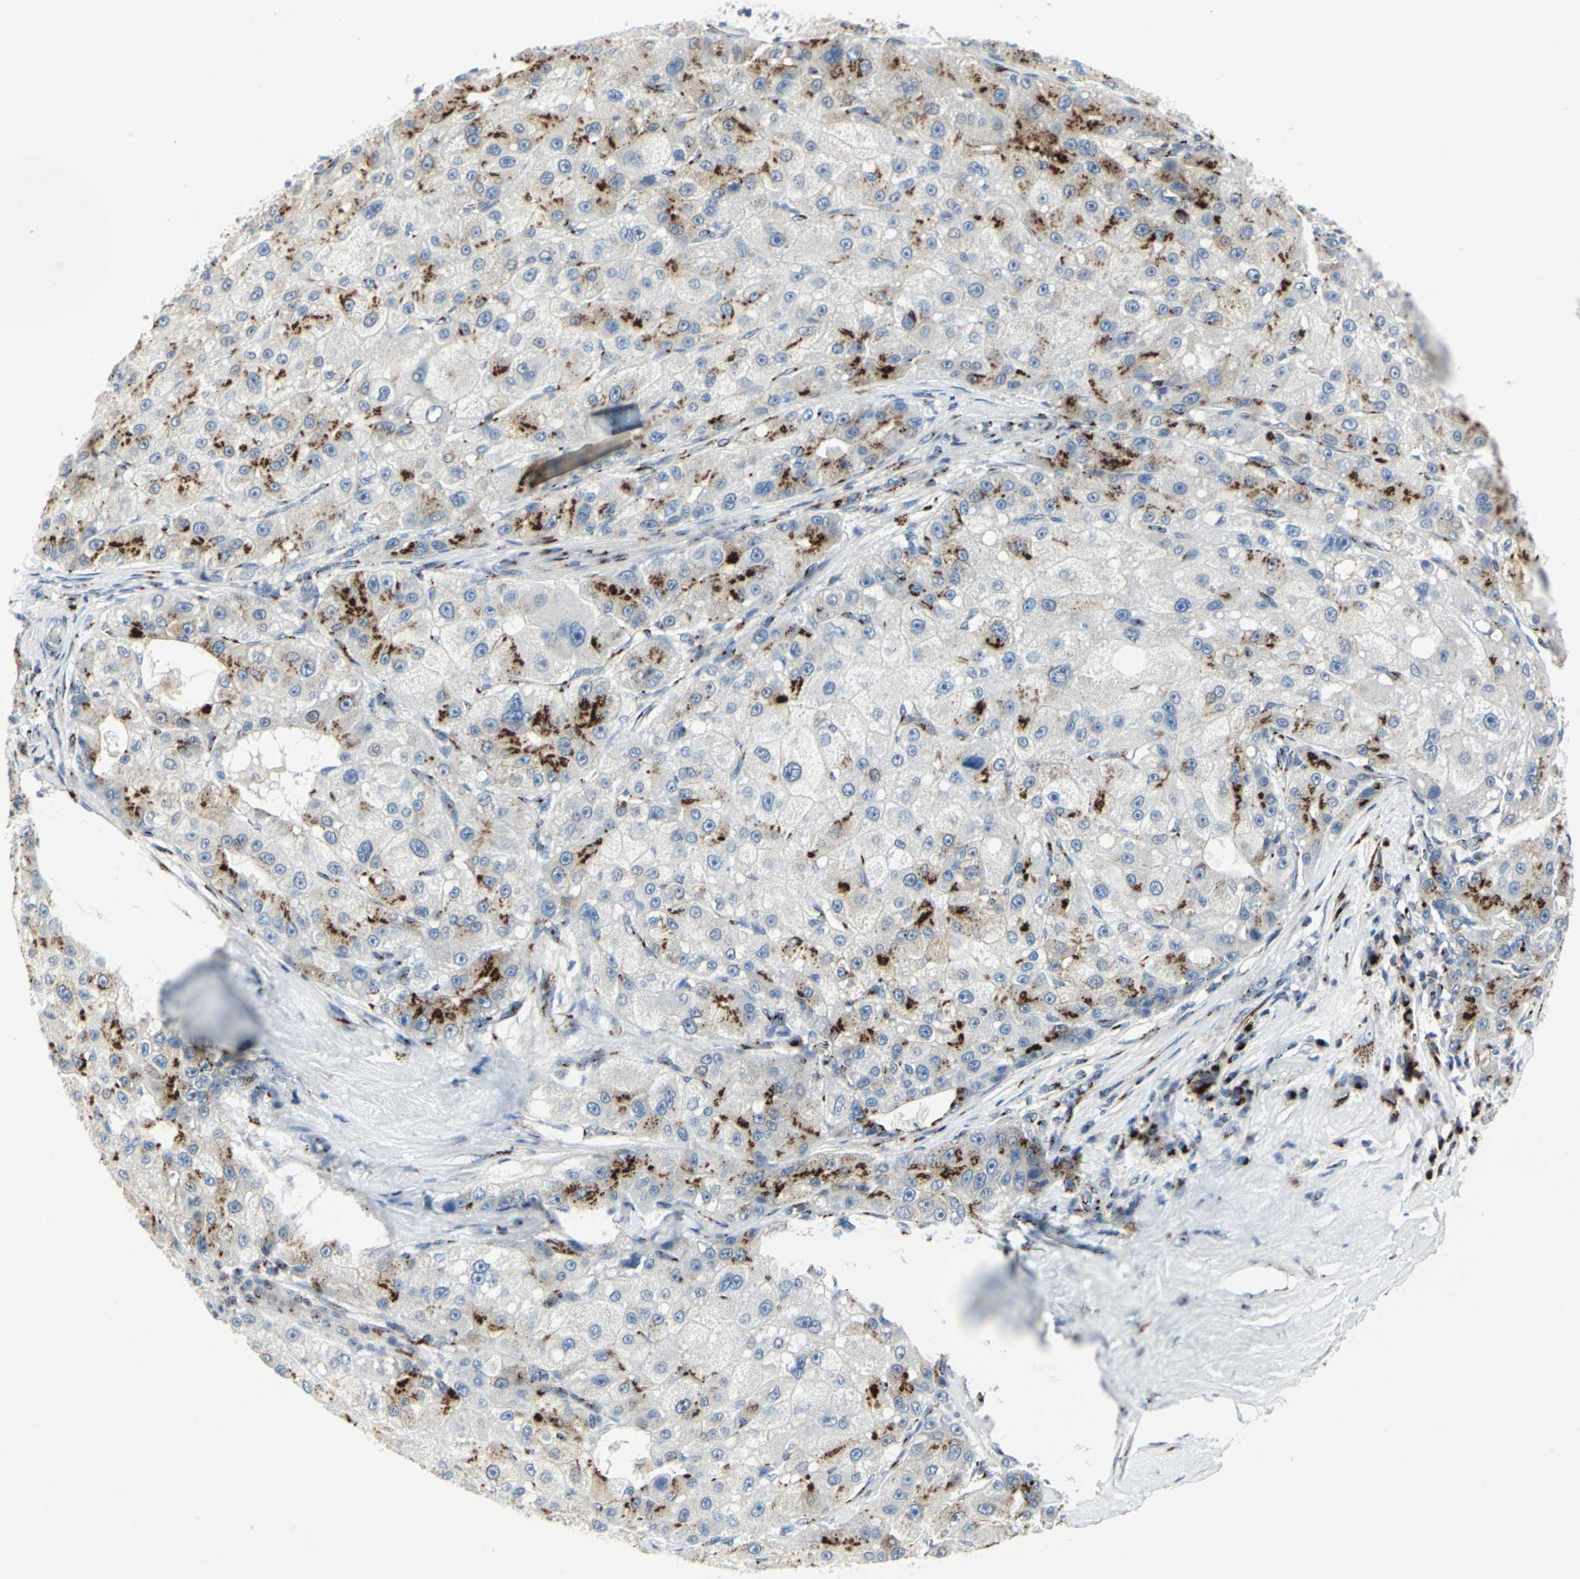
{"staining": {"intensity": "strong", "quantity": "<25%", "location": "cytoplasmic/membranous"}, "tissue": "liver cancer", "cell_type": "Tumor cells", "image_type": "cancer", "snomed": [{"axis": "morphology", "description": "Carcinoma, Hepatocellular, NOS"}, {"axis": "topography", "description": "Liver"}], "caption": "Hepatocellular carcinoma (liver) was stained to show a protein in brown. There is medium levels of strong cytoplasmic/membranous expression in approximately <25% of tumor cells.", "gene": "GPR3", "patient": {"sex": "male", "age": 80}}